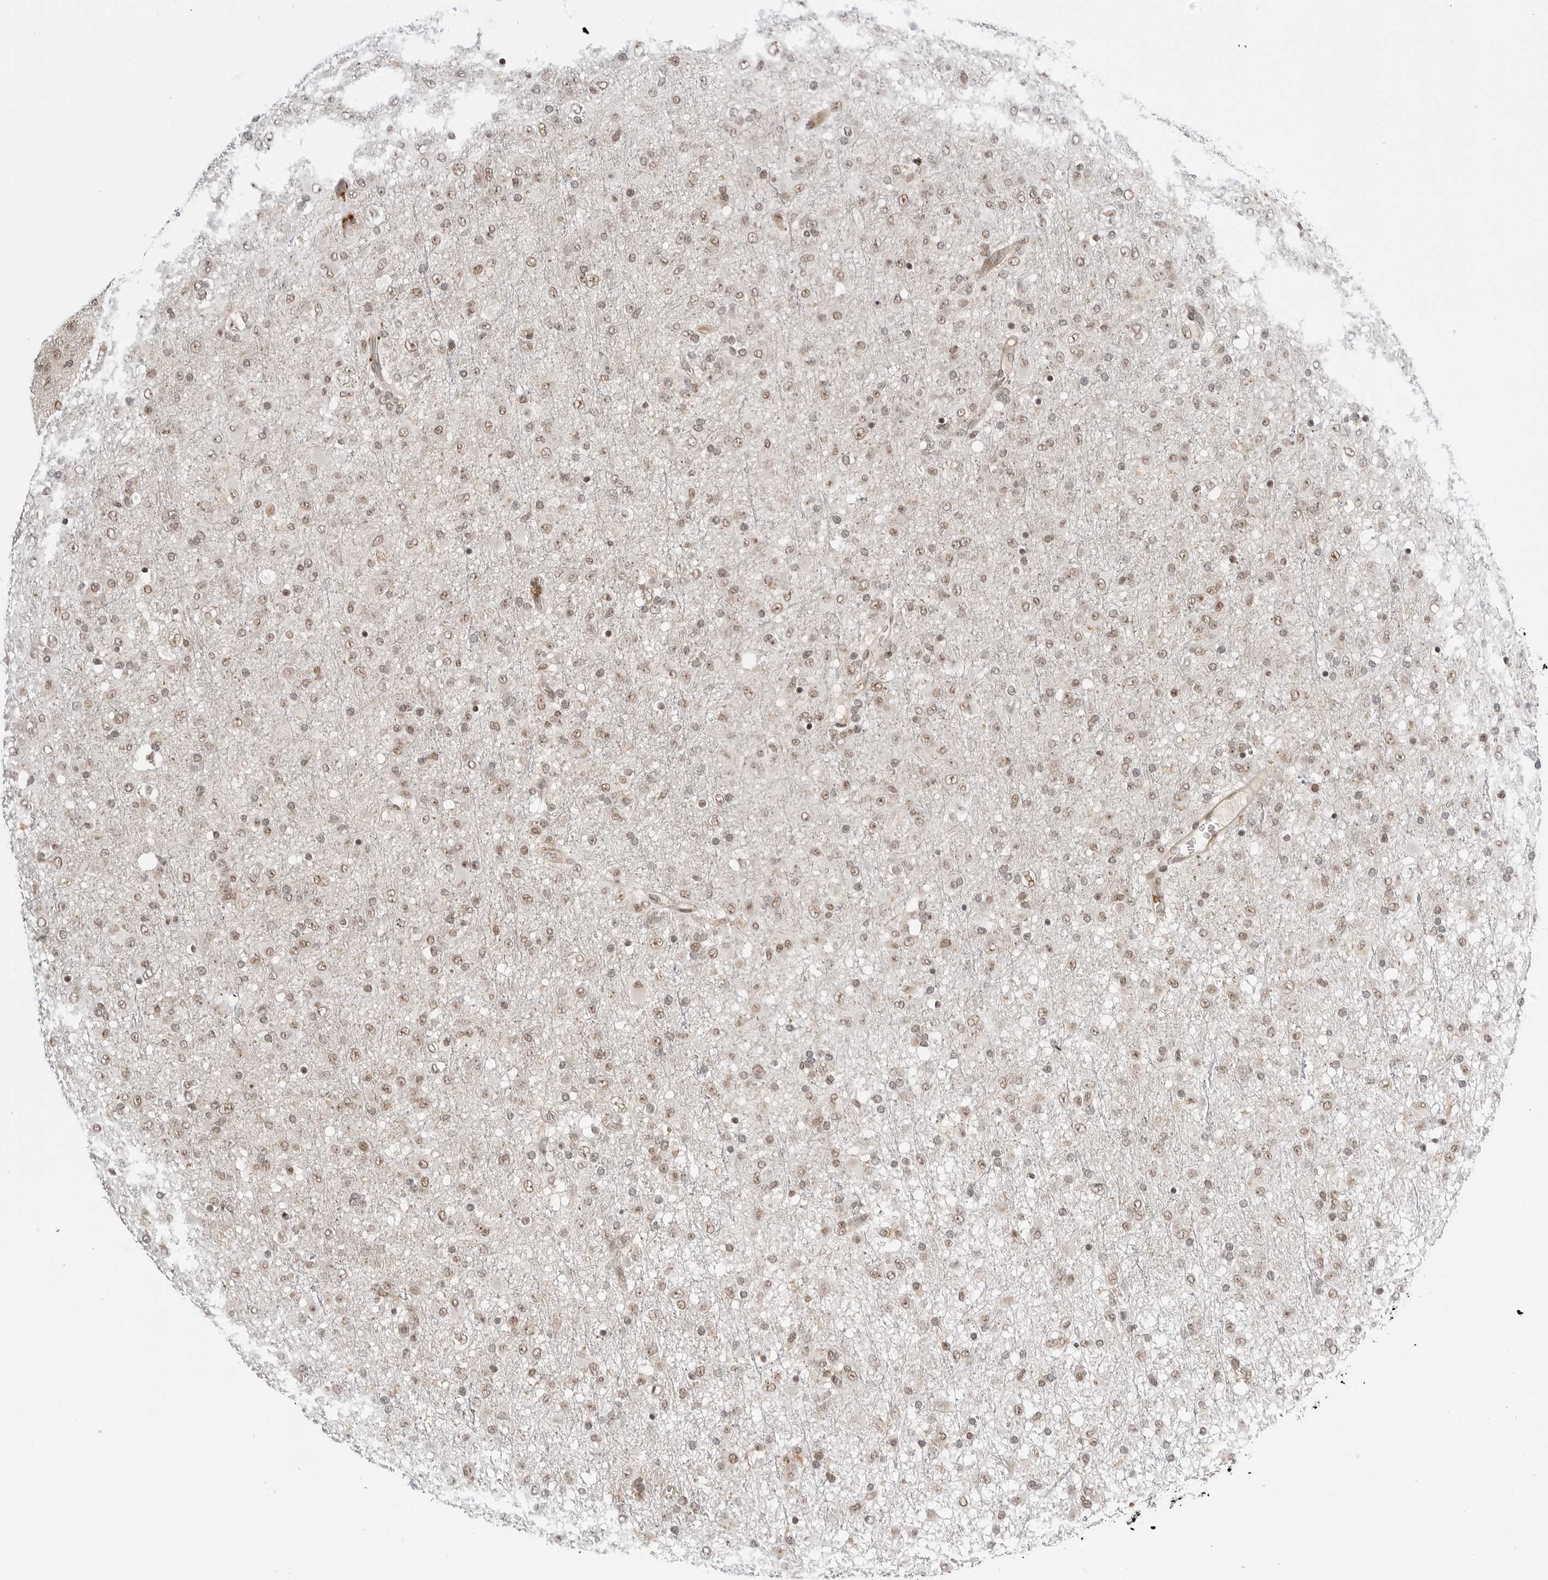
{"staining": {"intensity": "weak", "quantity": ">75%", "location": "nuclear"}, "tissue": "glioma", "cell_type": "Tumor cells", "image_type": "cancer", "snomed": [{"axis": "morphology", "description": "Glioma, malignant, Low grade"}, {"axis": "topography", "description": "Brain"}], "caption": "Immunohistochemistry image of neoplastic tissue: low-grade glioma (malignant) stained using immunohistochemistry exhibits low levels of weak protein expression localized specifically in the nuclear of tumor cells, appearing as a nuclear brown color.", "gene": "C8orf33", "patient": {"sex": "male", "age": 65}}